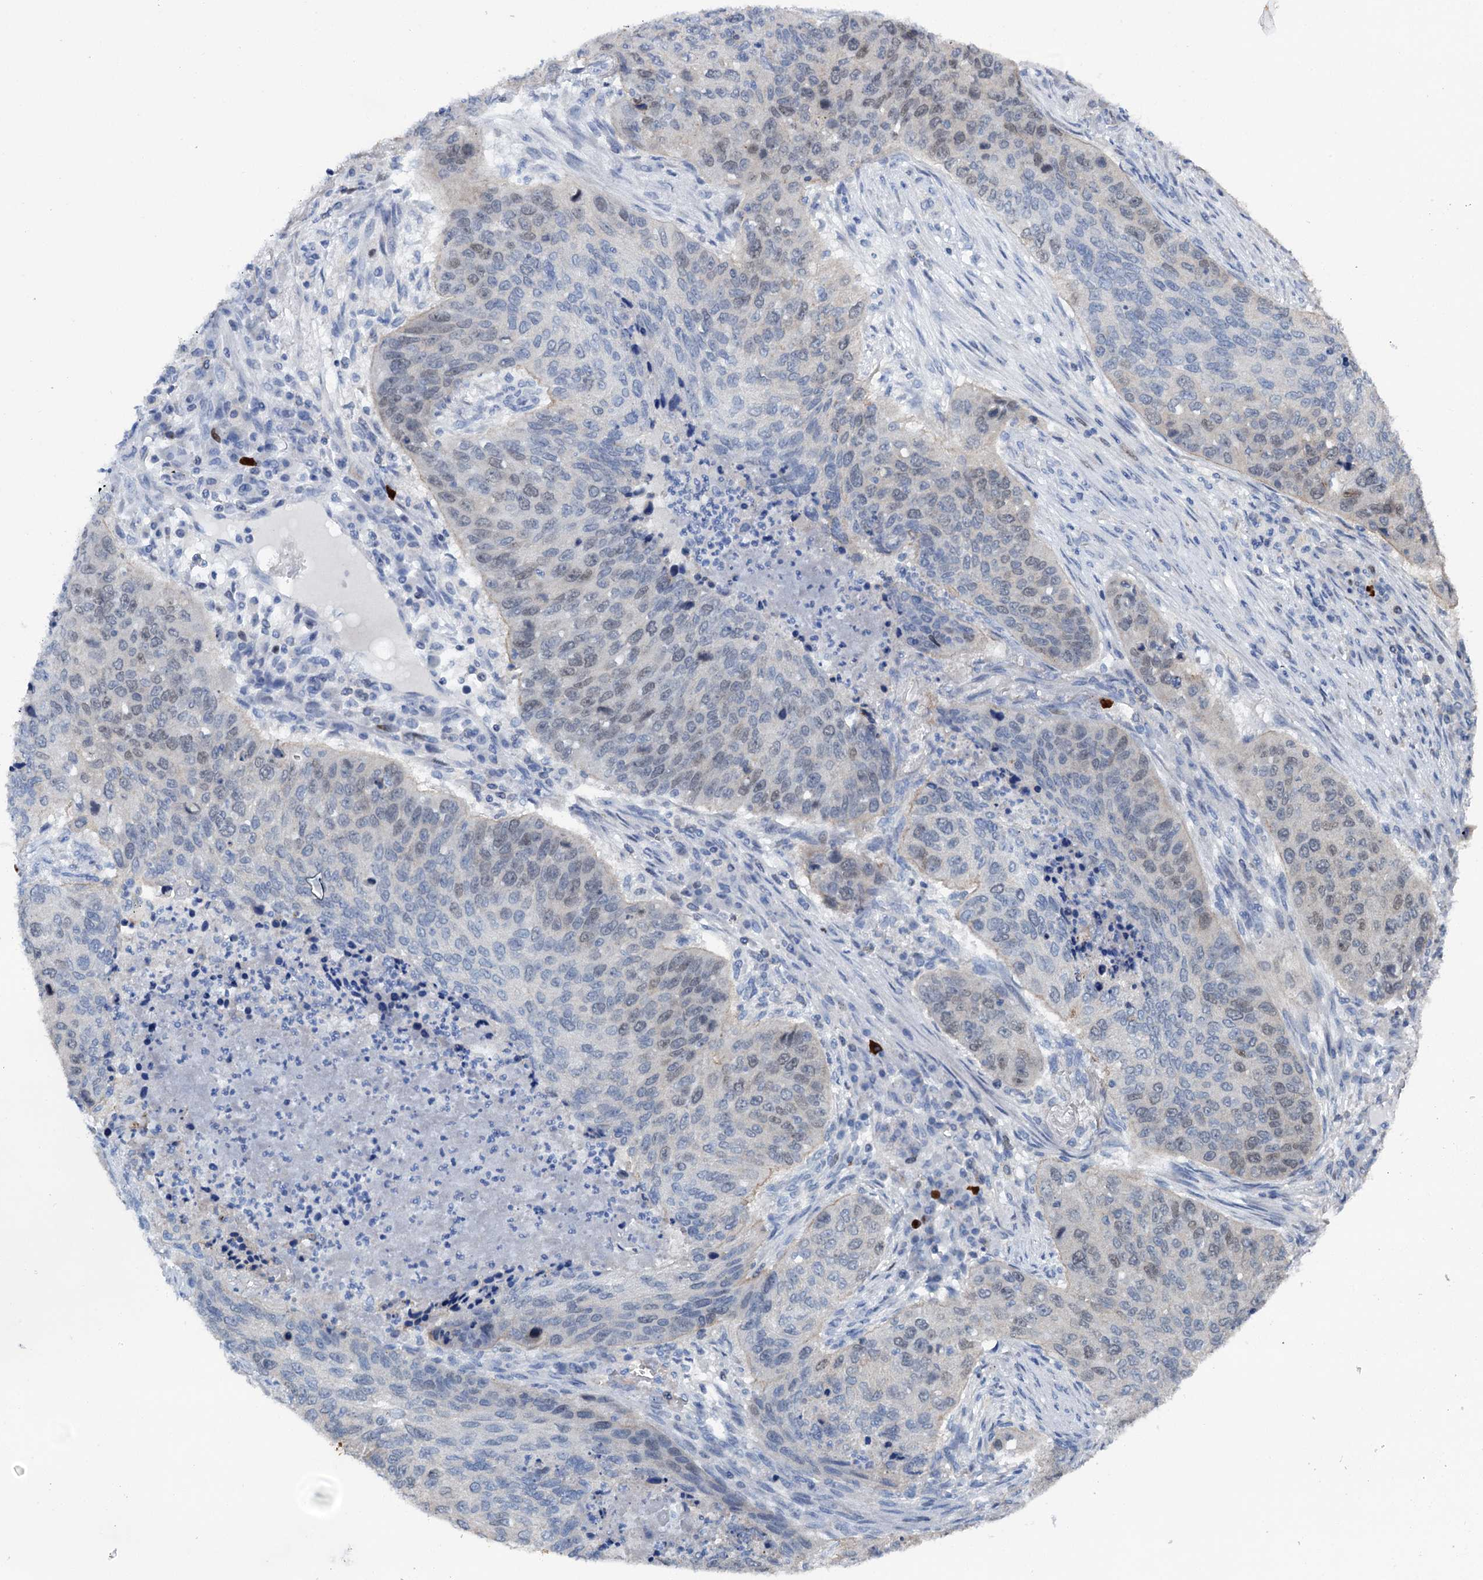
{"staining": {"intensity": "moderate", "quantity": "<25%", "location": "nuclear"}, "tissue": "lung cancer", "cell_type": "Tumor cells", "image_type": "cancer", "snomed": [{"axis": "morphology", "description": "Squamous cell carcinoma, NOS"}, {"axis": "topography", "description": "Lung"}], "caption": "This image reveals immunohistochemistry staining of lung squamous cell carcinoma, with low moderate nuclear expression in approximately <25% of tumor cells.", "gene": "FAM111B", "patient": {"sex": "female", "age": 63}}